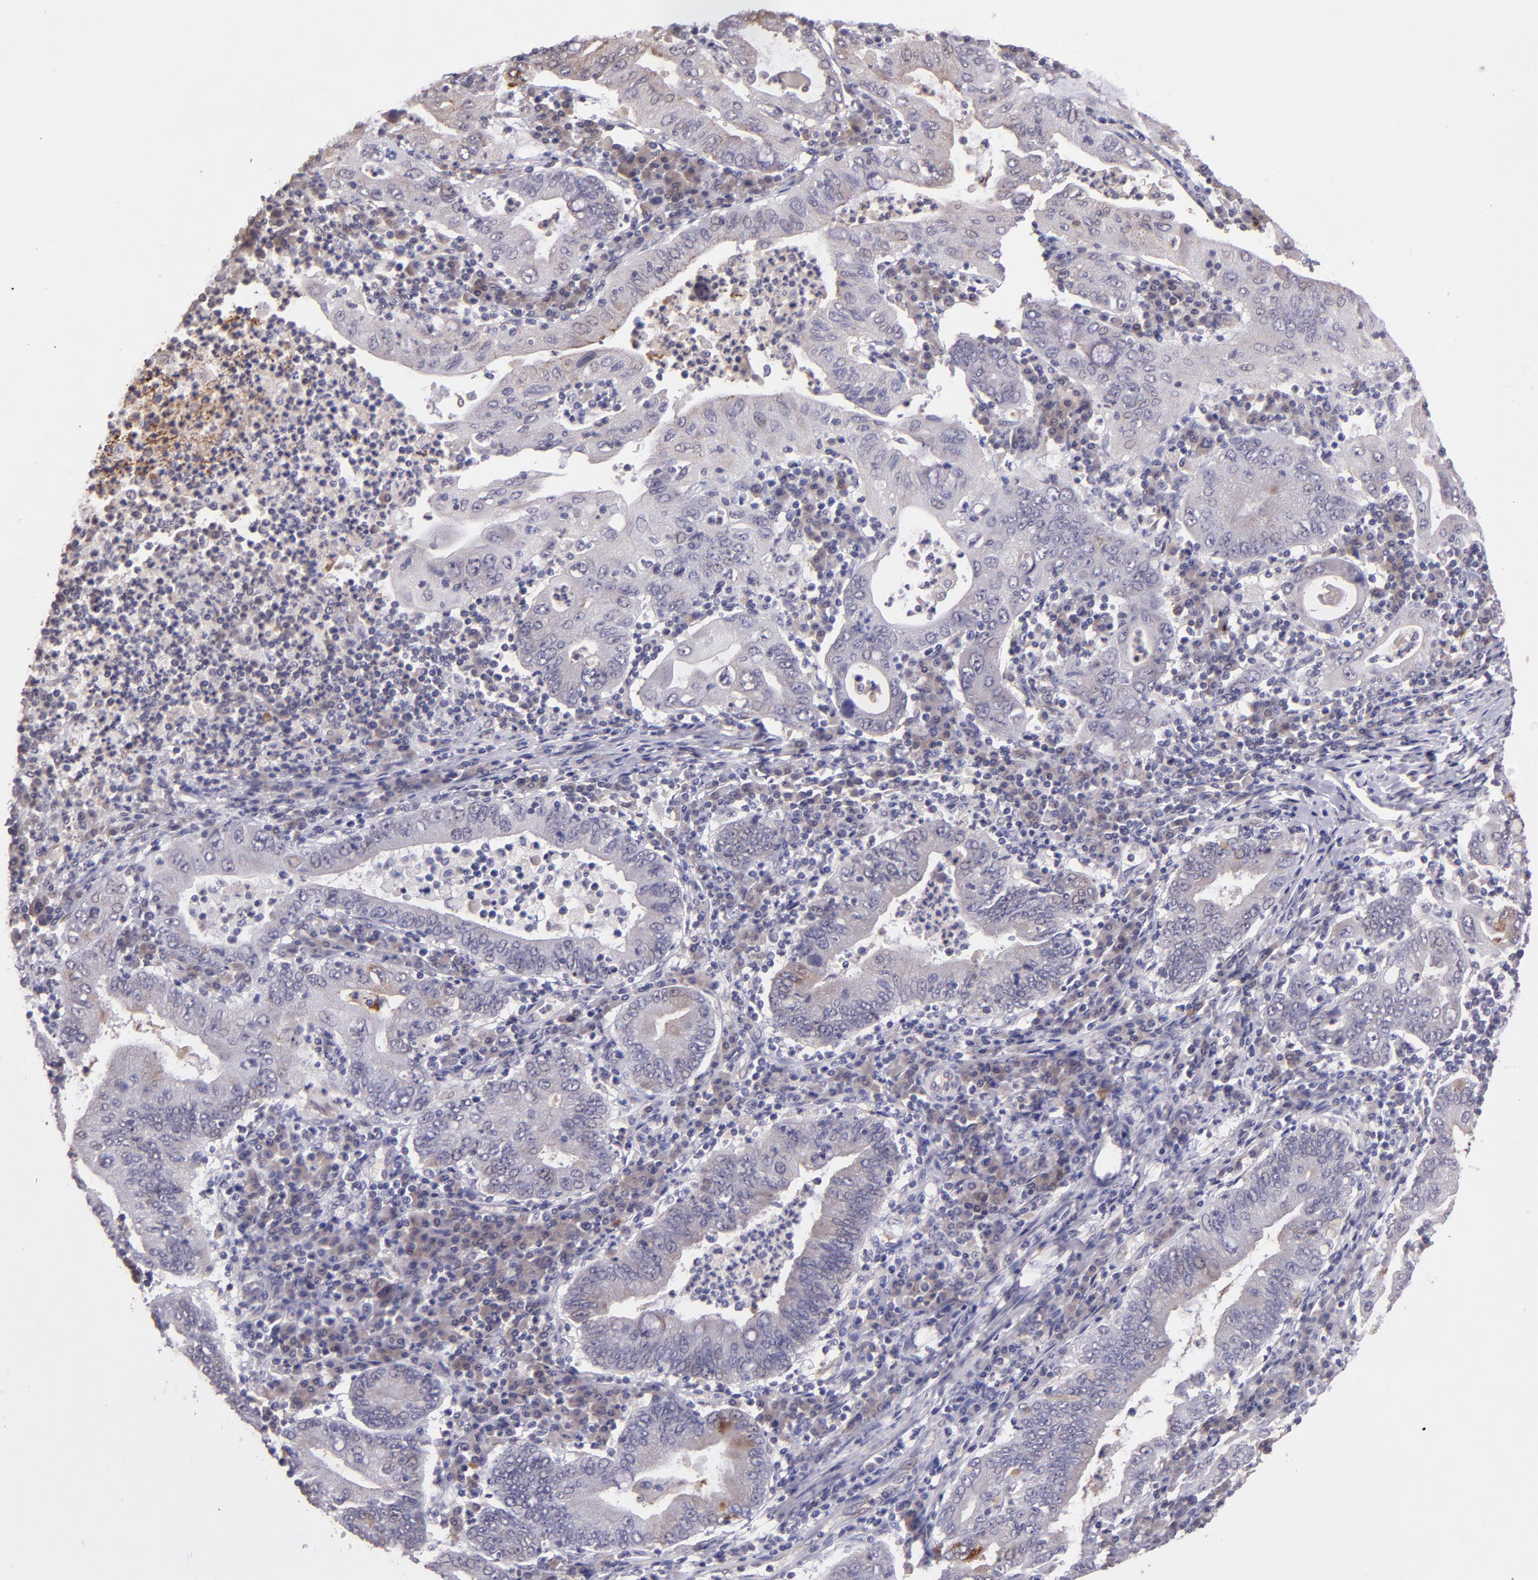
{"staining": {"intensity": "negative", "quantity": "none", "location": "none"}, "tissue": "stomach cancer", "cell_type": "Tumor cells", "image_type": "cancer", "snomed": [{"axis": "morphology", "description": "Normal tissue, NOS"}, {"axis": "morphology", "description": "Adenocarcinoma, NOS"}, {"axis": "topography", "description": "Esophagus"}, {"axis": "topography", "description": "Stomach, upper"}, {"axis": "topography", "description": "Peripheral nerve tissue"}], "caption": "The photomicrograph demonstrates no staining of tumor cells in stomach adenocarcinoma.", "gene": "TAF7L", "patient": {"sex": "male", "age": 62}}